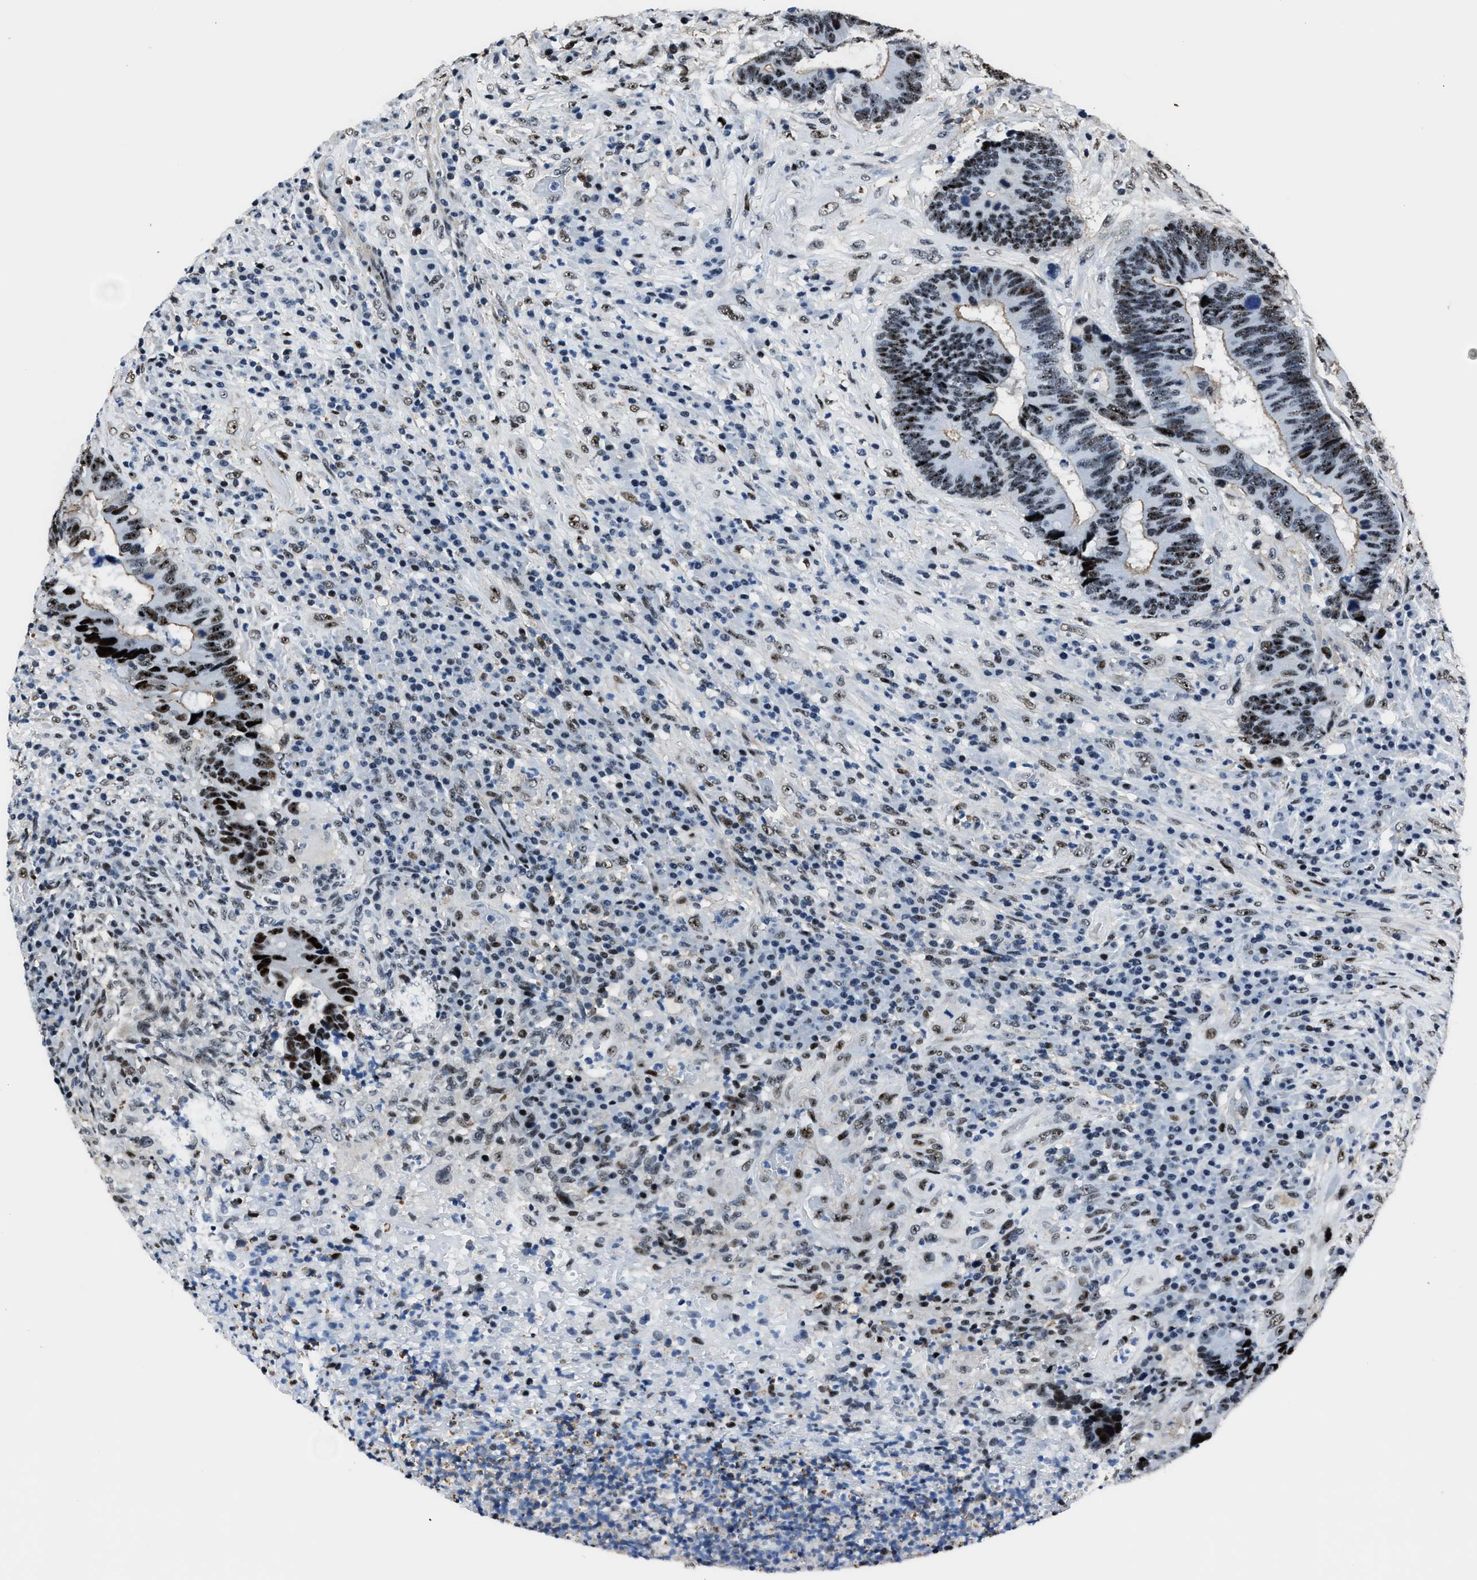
{"staining": {"intensity": "strong", "quantity": "25%-75%", "location": "nuclear"}, "tissue": "colorectal cancer", "cell_type": "Tumor cells", "image_type": "cancer", "snomed": [{"axis": "morphology", "description": "Adenocarcinoma, NOS"}, {"axis": "topography", "description": "Rectum"}], "caption": "Protein staining exhibits strong nuclear staining in approximately 25%-75% of tumor cells in adenocarcinoma (colorectal). (IHC, brightfield microscopy, high magnification).", "gene": "PPIE", "patient": {"sex": "female", "age": 89}}